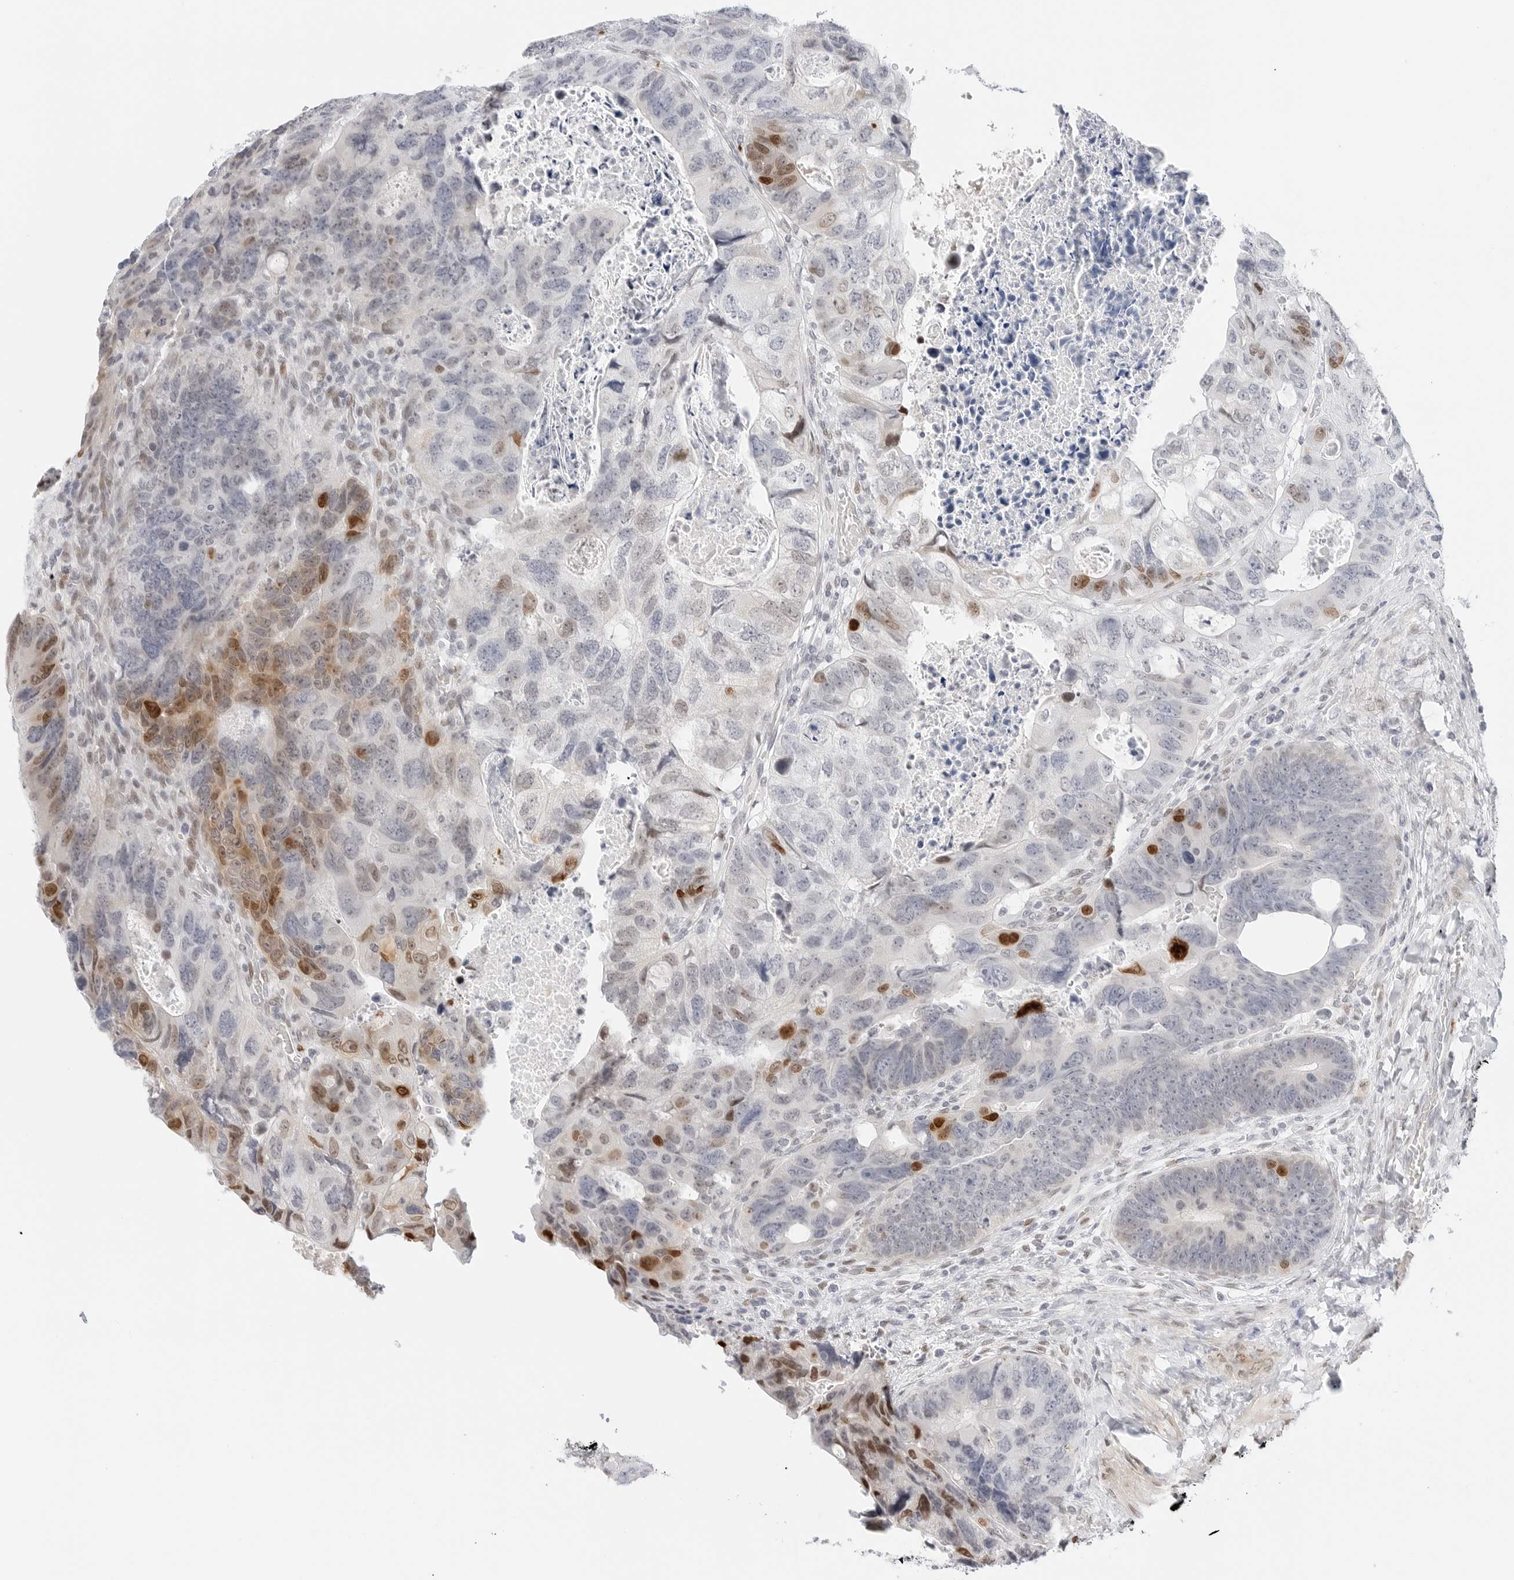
{"staining": {"intensity": "moderate", "quantity": "<25%", "location": "nuclear"}, "tissue": "colorectal cancer", "cell_type": "Tumor cells", "image_type": "cancer", "snomed": [{"axis": "morphology", "description": "Adenocarcinoma, NOS"}, {"axis": "topography", "description": "Rectum"}], "caption": "Protein expression analysis of adenocarcinoma (colorectal) demonstrates moderate nuclear expression in approximately <25% of tumor cells.", "gene": "SPIDR", "patient": {"sex": "male", "age": 59}}